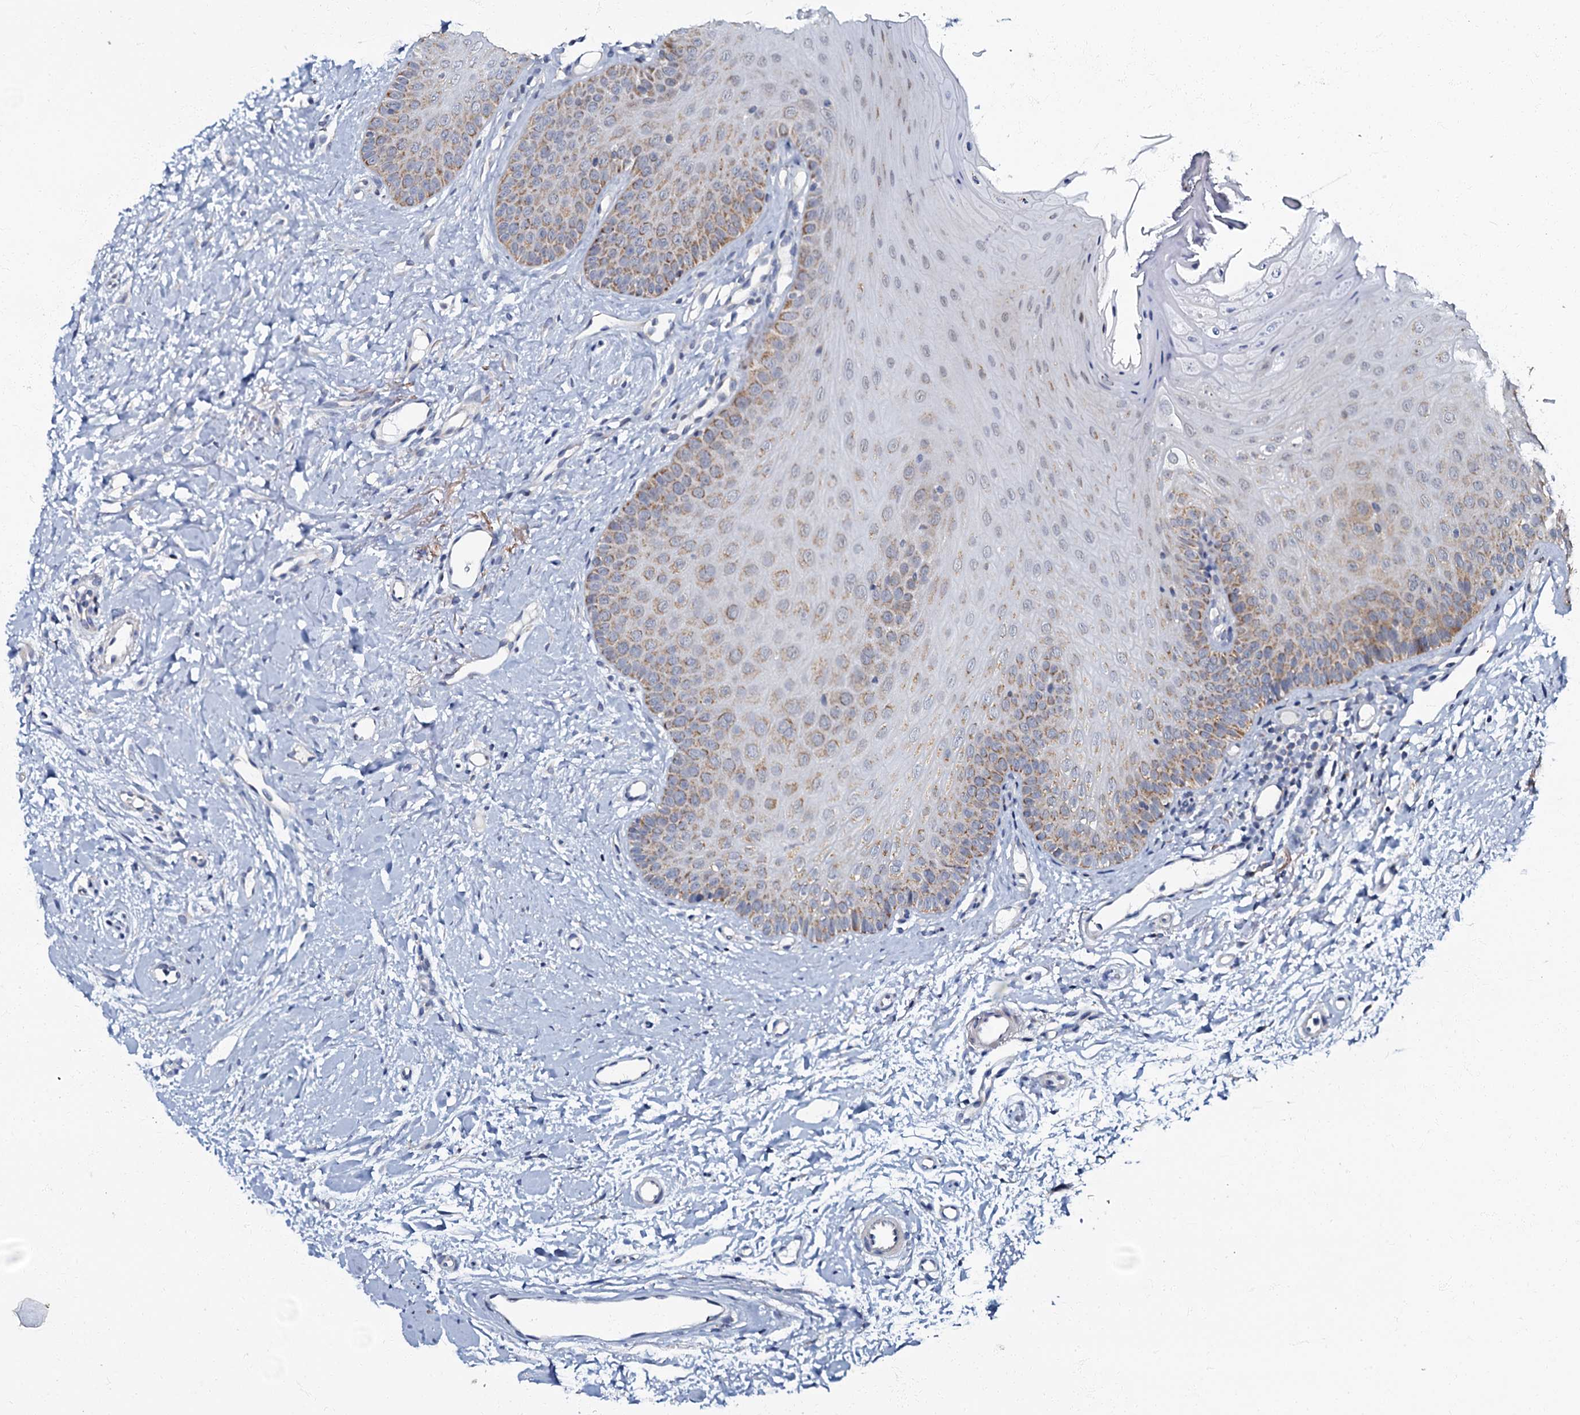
{"staining": {"intensity": "moderate", "quantity": "25%-75%", "location": "cytoplasmic/membranous"}, "tissue": "oral mucosa", "cell_type": "Squamous epithelial cells", "image_type": "normal", "snomed": [{"axis": "morphology", "description": "Normal tissue, NOS"}, {"axis": "topography", "description": "Oral tissue"}], "caption": "High-power microscopy captured an immunohistochemistry (IHC) histopathology image of unremarkable oral mucosa, revealing moderate cytoplasmic/membranous expression in approximately 25%-75% of squamous epithelial cells.", "gene": "MRPL51", "patient": {"sex": "female", "age": 68}}